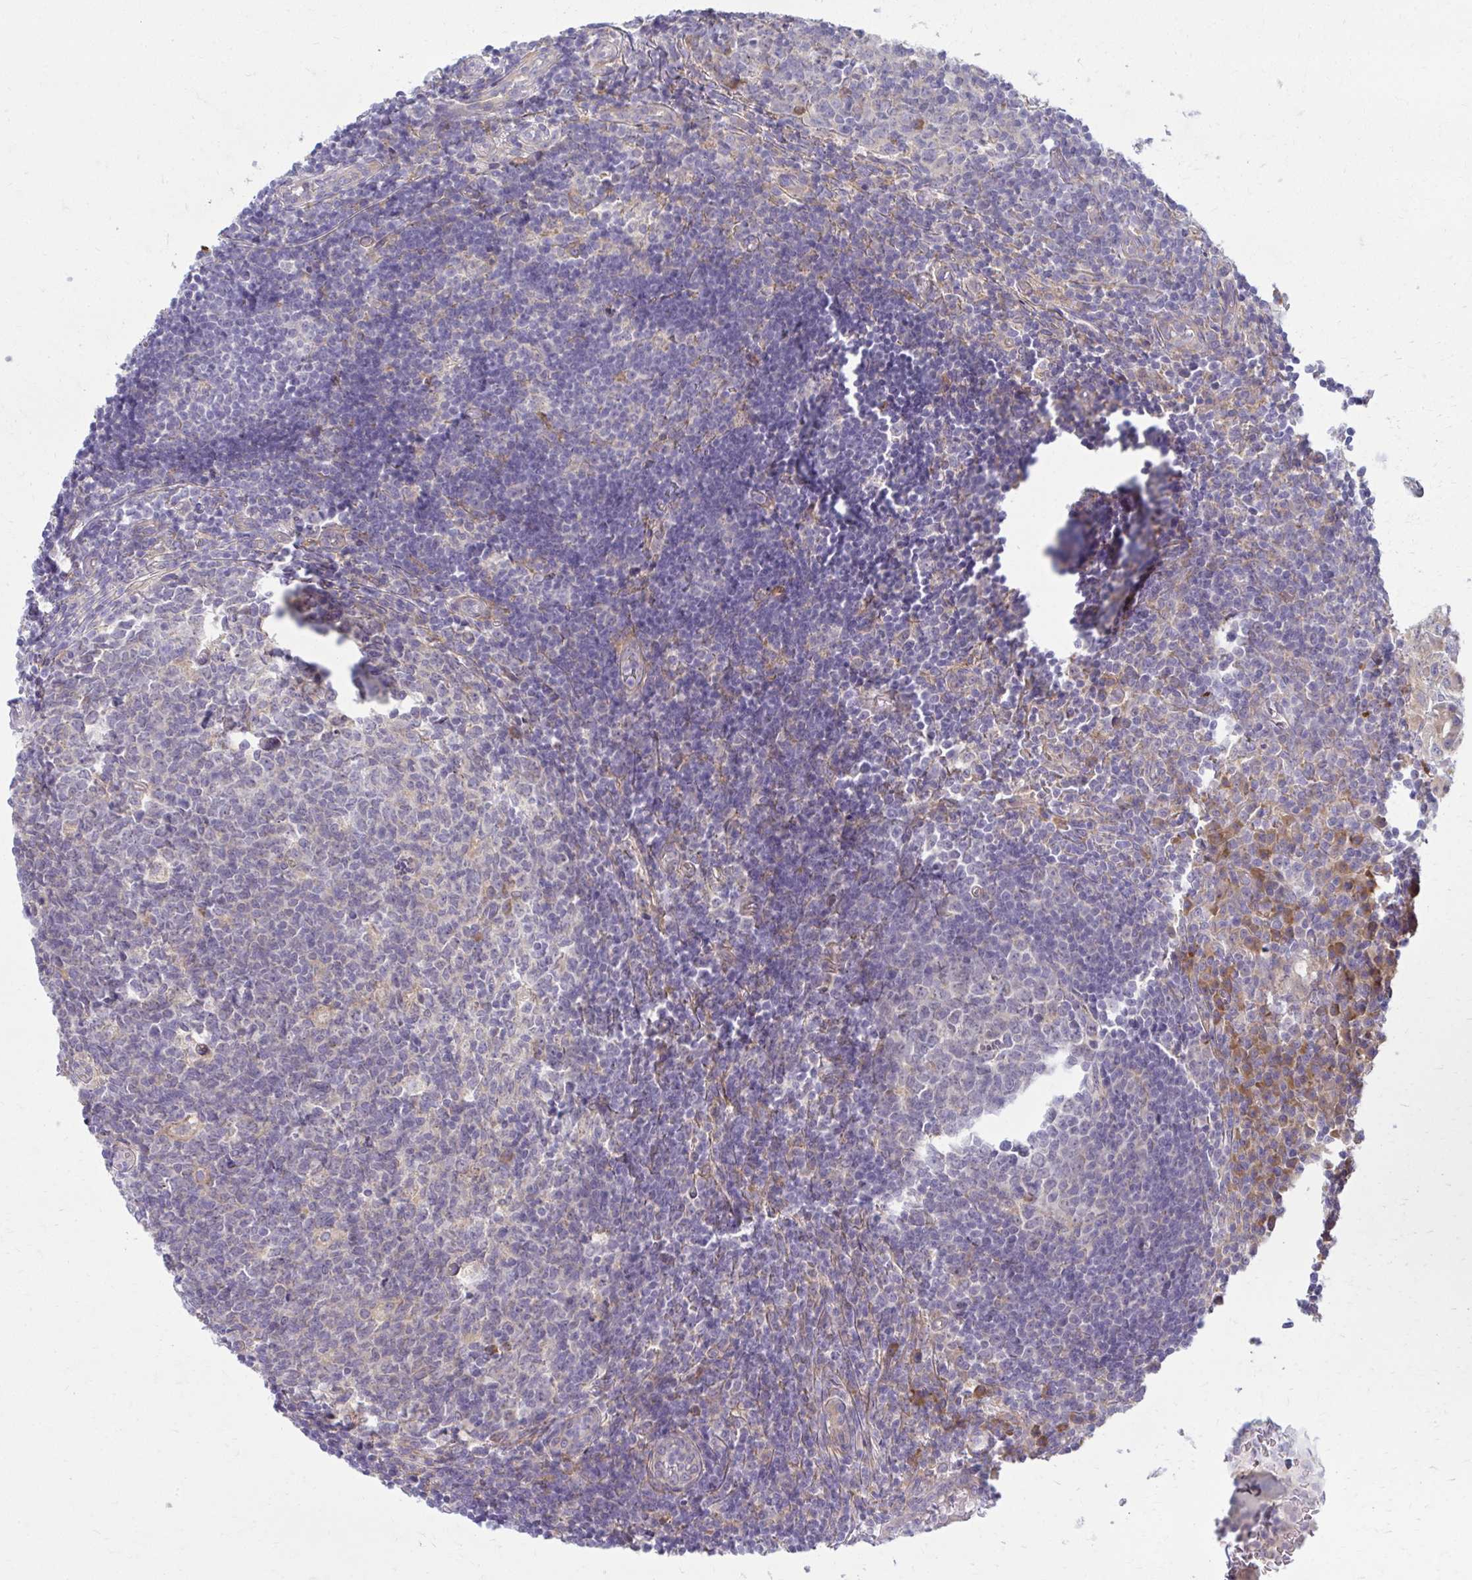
{"staining": {"intensity": "moderate", "quantity": ">75%", "location": "cytoplasmic/membranous"}, "tissue": "appendix", "cell_type": "Glandular cells", "image_type": "normal", "snomed": [{"axis": "morphology", "description": "Normal tissue, NOS"}, {"axis": "topography", "description": "Appendix"}], "caption": "Immunohistochemistry image of normal appendix stained for a protein (brown), which reveals medium levels of moderate cytoplasmic/membranous expression in about >75% of glandular cells.", "gene": "CEMP1", "patient": {"sex": "male", "age": 18}}